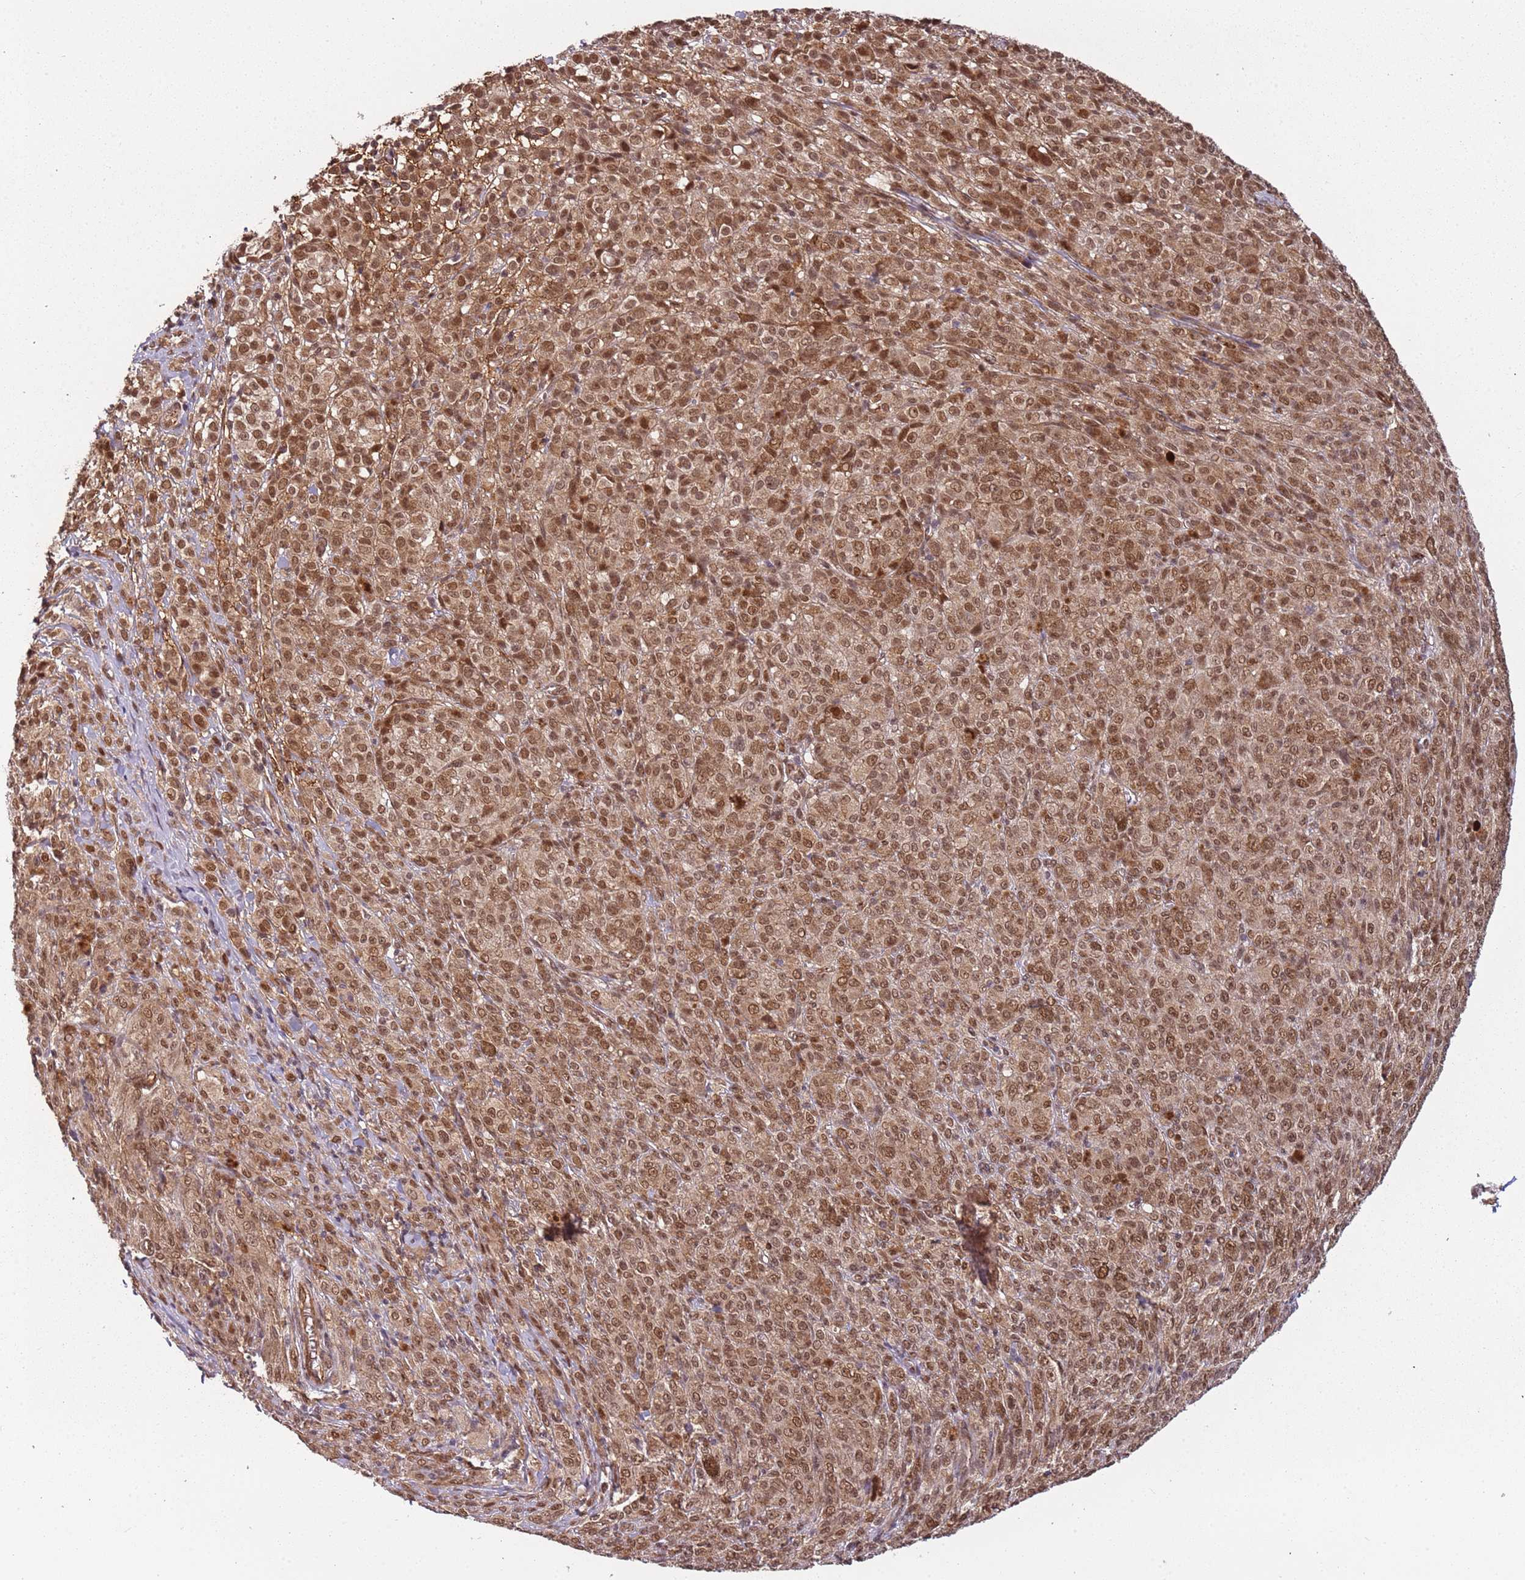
{"staining": {"intensity": "moderate", "quantity": ">75%", "location": "nuclear"}, "tissue": "melanoma", "cell_type": "Tumor cells", "image_type": "cancer", "snomed": [{"axis": "morphology", "description": "Malignant melanoma, NOS"}, {"axis": "topography", "description": "Skin"}], "caption": "Human malignant melanoma stained for a protein (brown) demonstrates moderate nuclear positive positivity in about >75% of tumor cells.", "gene": "POLR3H", "patient": {"sex": "female", "age": 52}}